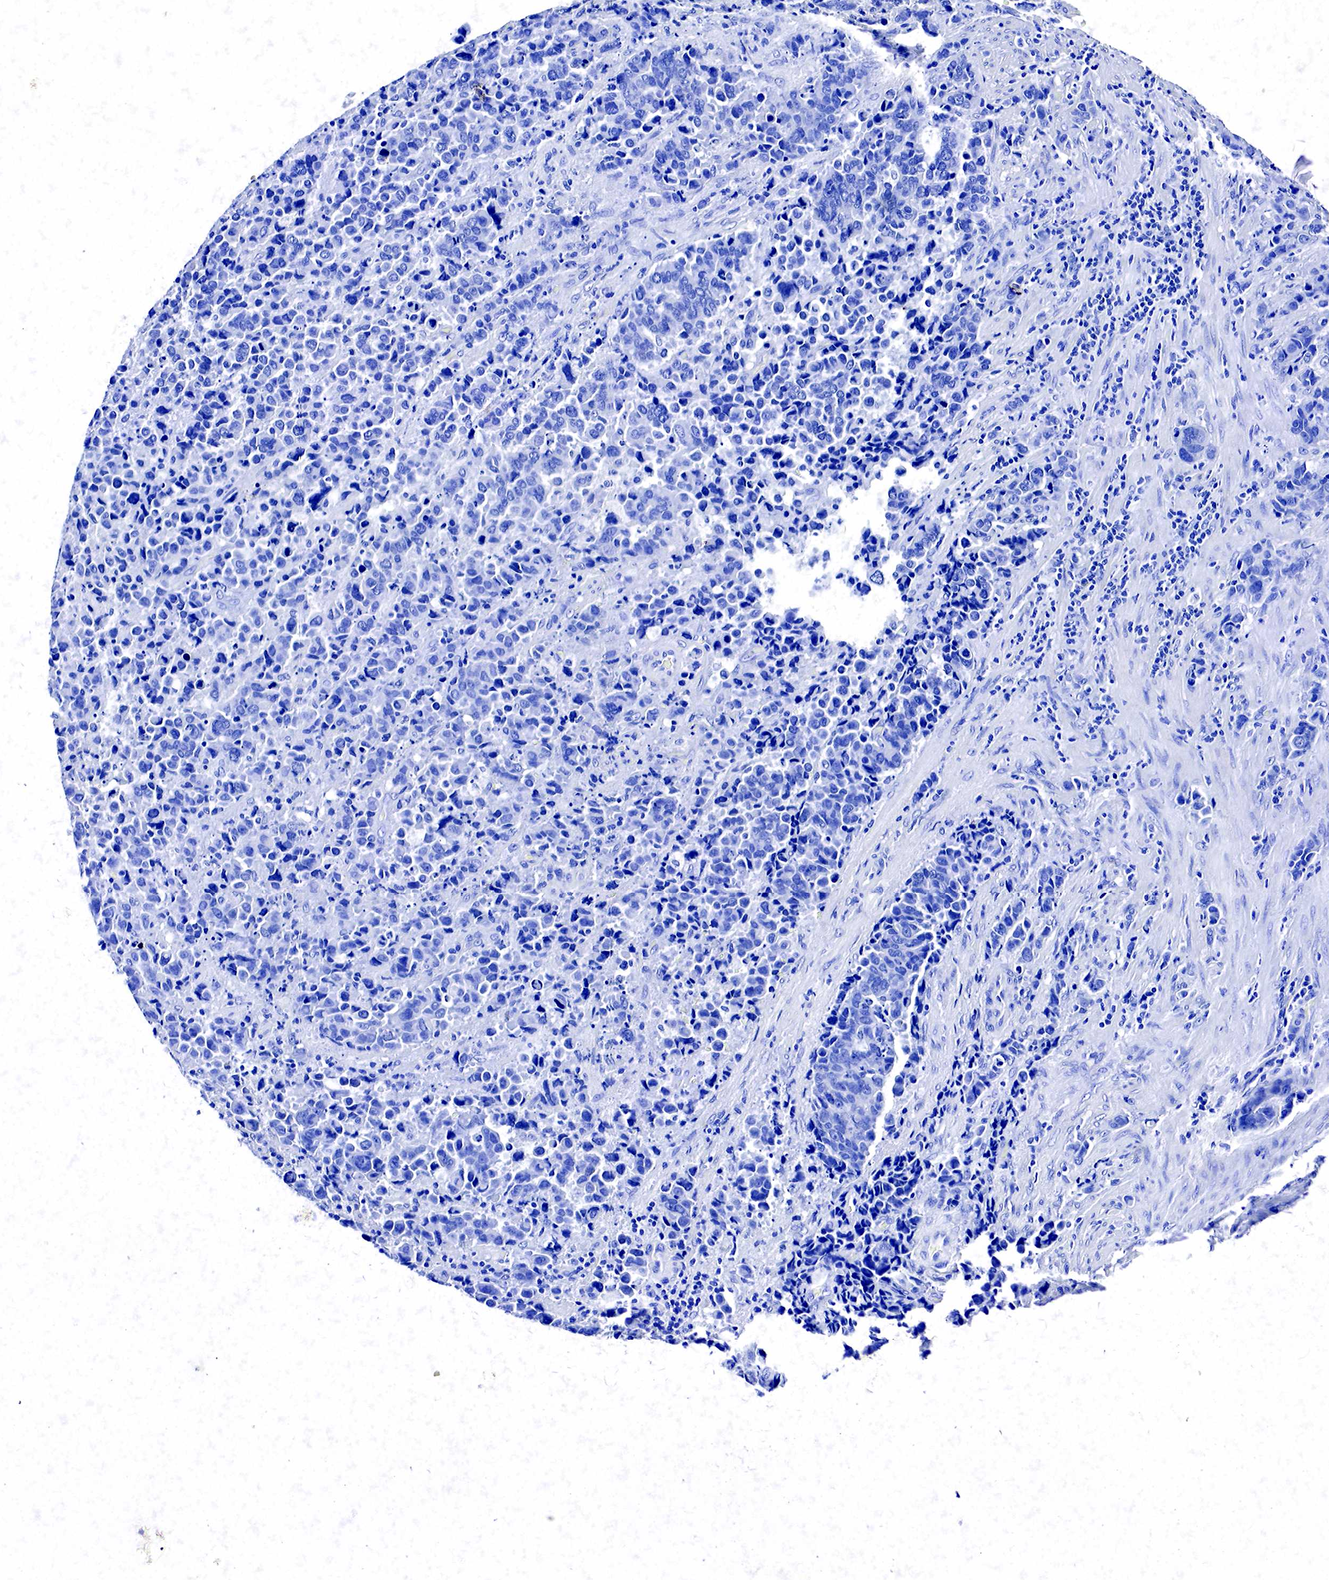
{"staining": {"intensity": "negative", "quantity": "none", "location": "none"}, "tissue": "stomach cancer", "cell_type": "Tumor cells", "image_type": "cancer", "snomed": [{"axis": "morphology", "description": "Adenocarcinoma, NOS"}, {"axis": "topography", "description": "Stomach, upper"}], "caption": "Tumor cells are negative for protein expression in human stomach adenocarcinoma.", "gene": "ACP3", "patient": {"sex": "male", "age": 71}}